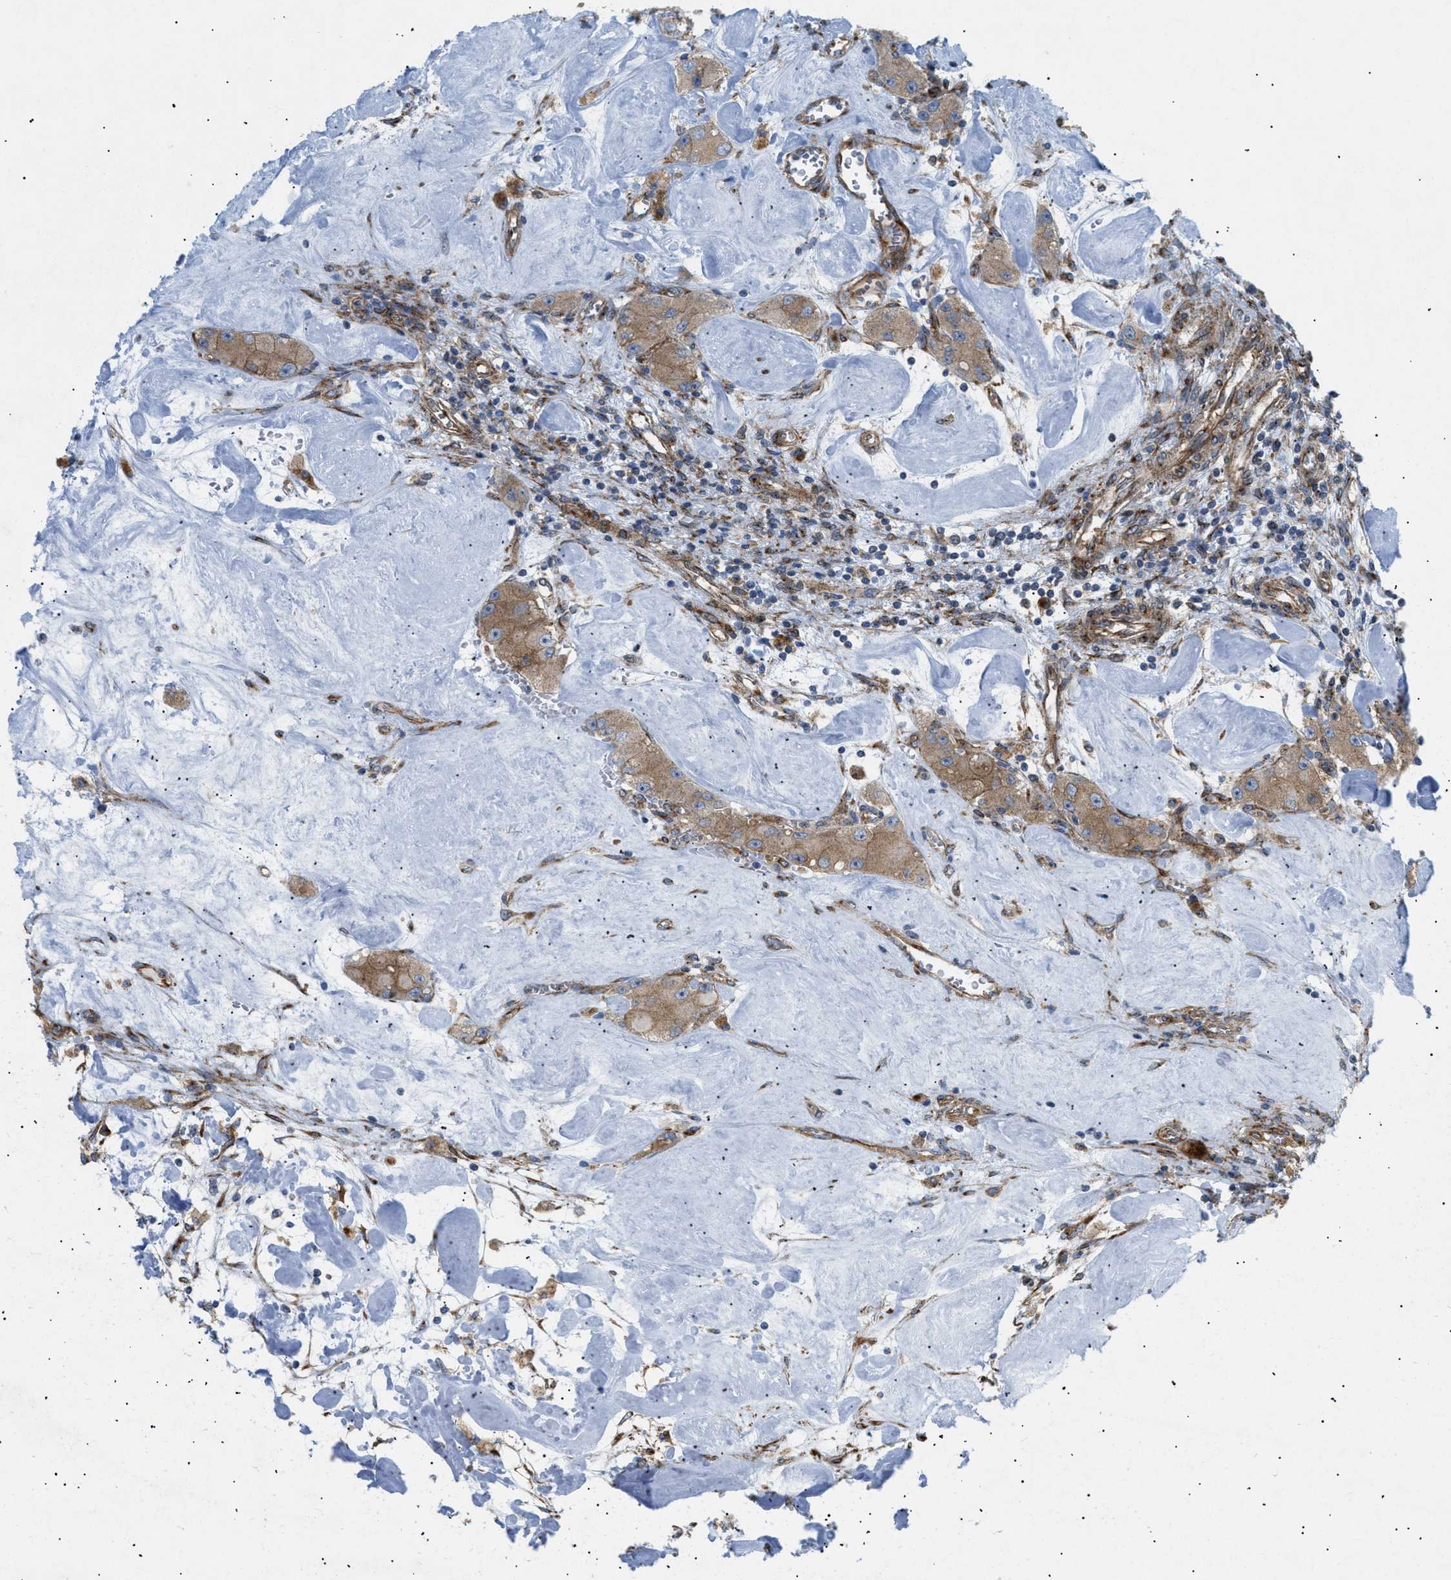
{"staining": {"intensity": "moderate", "quantity": ">75%", "location": "cytoplasmic/membranous"}, "tissue": "carcinoid", "cell_type": "Tumor cells", "image_type": "cancer", "snomed": [{"axis": "morphology", "description": "Carcinoid, malignant, NOS"}, {"axis": "topography", "description": "Pancreas"}], "caption": "A histopathology image of human carcinoid stained for a protein exhibits moderate cytoplasmic/membranous brown staining in tumor cells.", "gene": "DCTN4", "patient": {"sex": "male", "age": 41}}